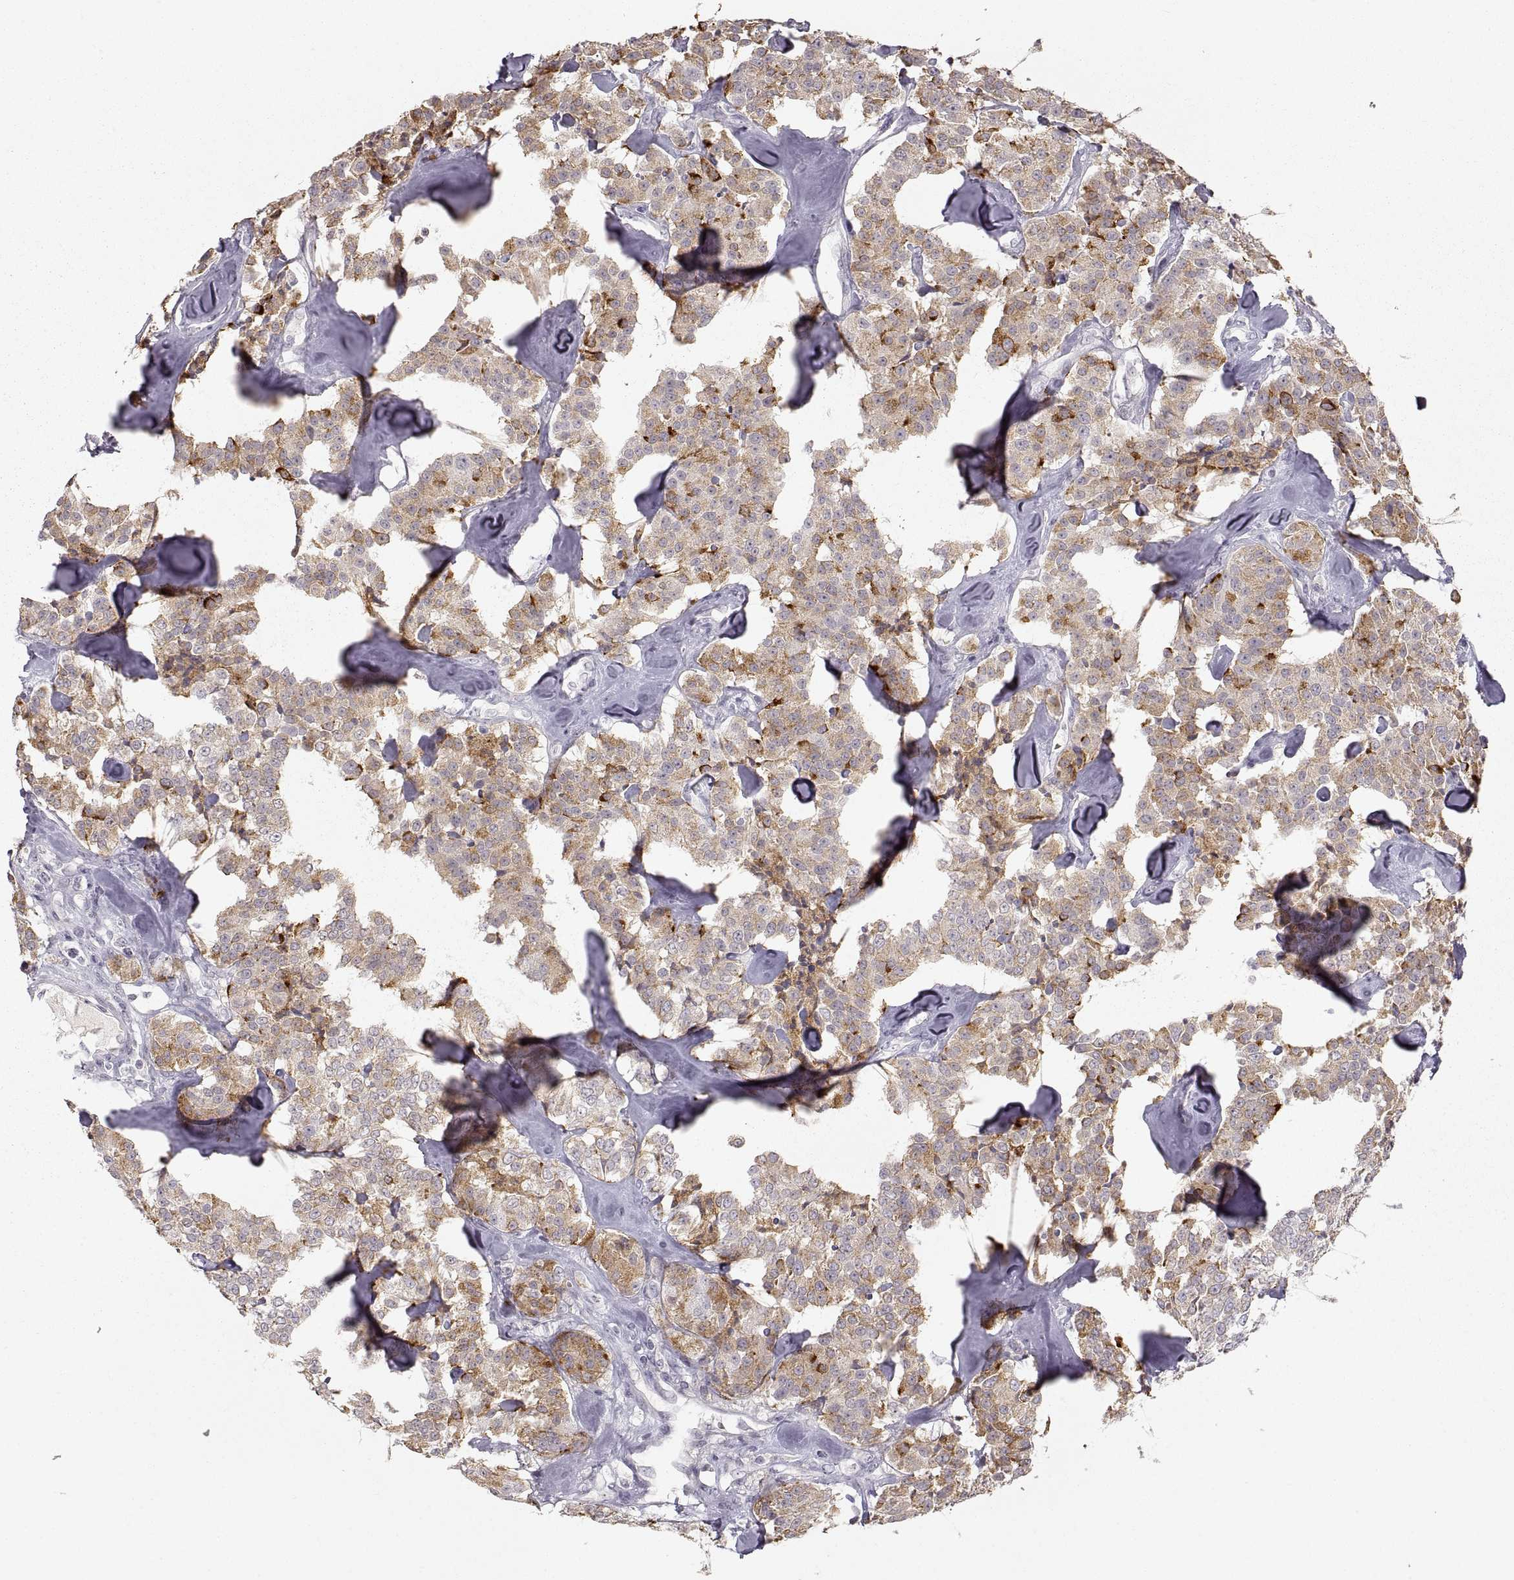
{"staining": {"intensity": "moderate", "quantity": "25%-75%", "location": "cytoplasmic/membranous"}, "tissue": "carcinoid", "cell_type": "Tumor cells", "image_type": "cancer", "snomed": [{"axis": "morphology", "description": "Carcinoid, malignant, NOS"}, {"axis": "topography", "description": "Pancreas"}], "caption": "DAB (3,3'-diaminobenzidine) immunohistochemical staining of carcinoid shows moderate cytoplasmic/membranous protein staining in approximately 25%-75% of tumor cells. (DAB (3,3'-diaminobenzidine) = brown stain, brightfield microscopy at high magnification).", "gene": "PCSK2", "patient": {"sex": "male", "age": 41}}